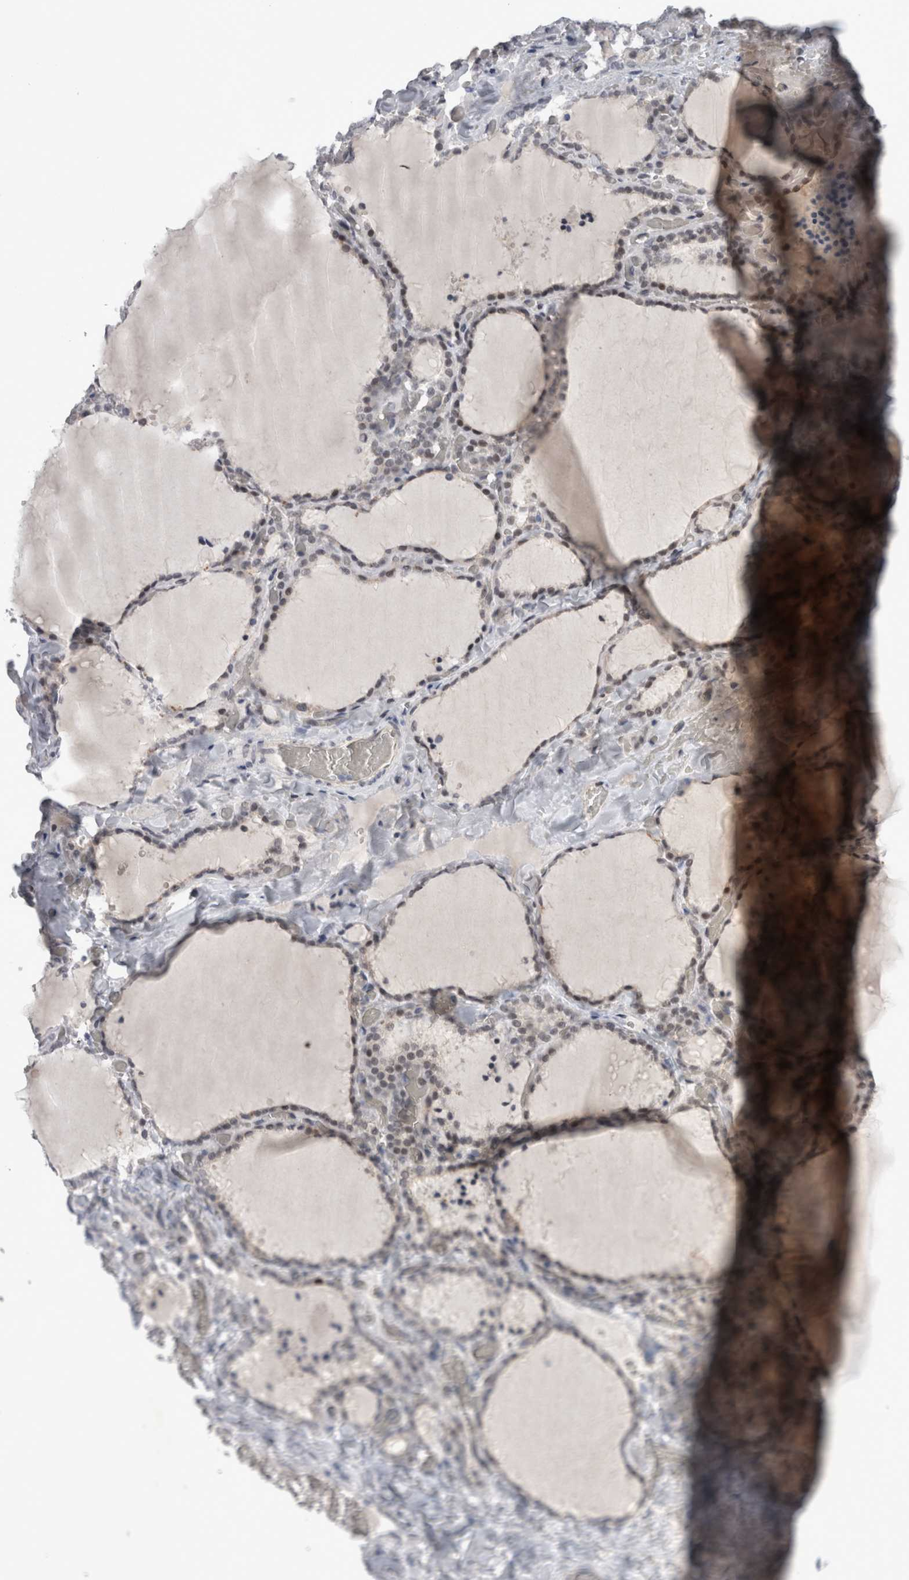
{"staining": {"intensity": "weak", "quantity": "25%-75%", "location": "nuclear"}, "tissue": "thyroid gland", "cell_type": "Glandular cells", "image_type": "normal", "snomed": [{"axis": "morphology", "description": "Normal tissue, NOS"}, {"axis": "topography", "description": "Thyroid gland"}], "caption": "The histopathology image shows immunohistochemical staining of normal thyroid gland. There is weak nuclear staining is identified in approximately 25%-75% of glandular cells.", "gene": "KIF18B", "patient": {"sex": "female", "age": 22}}